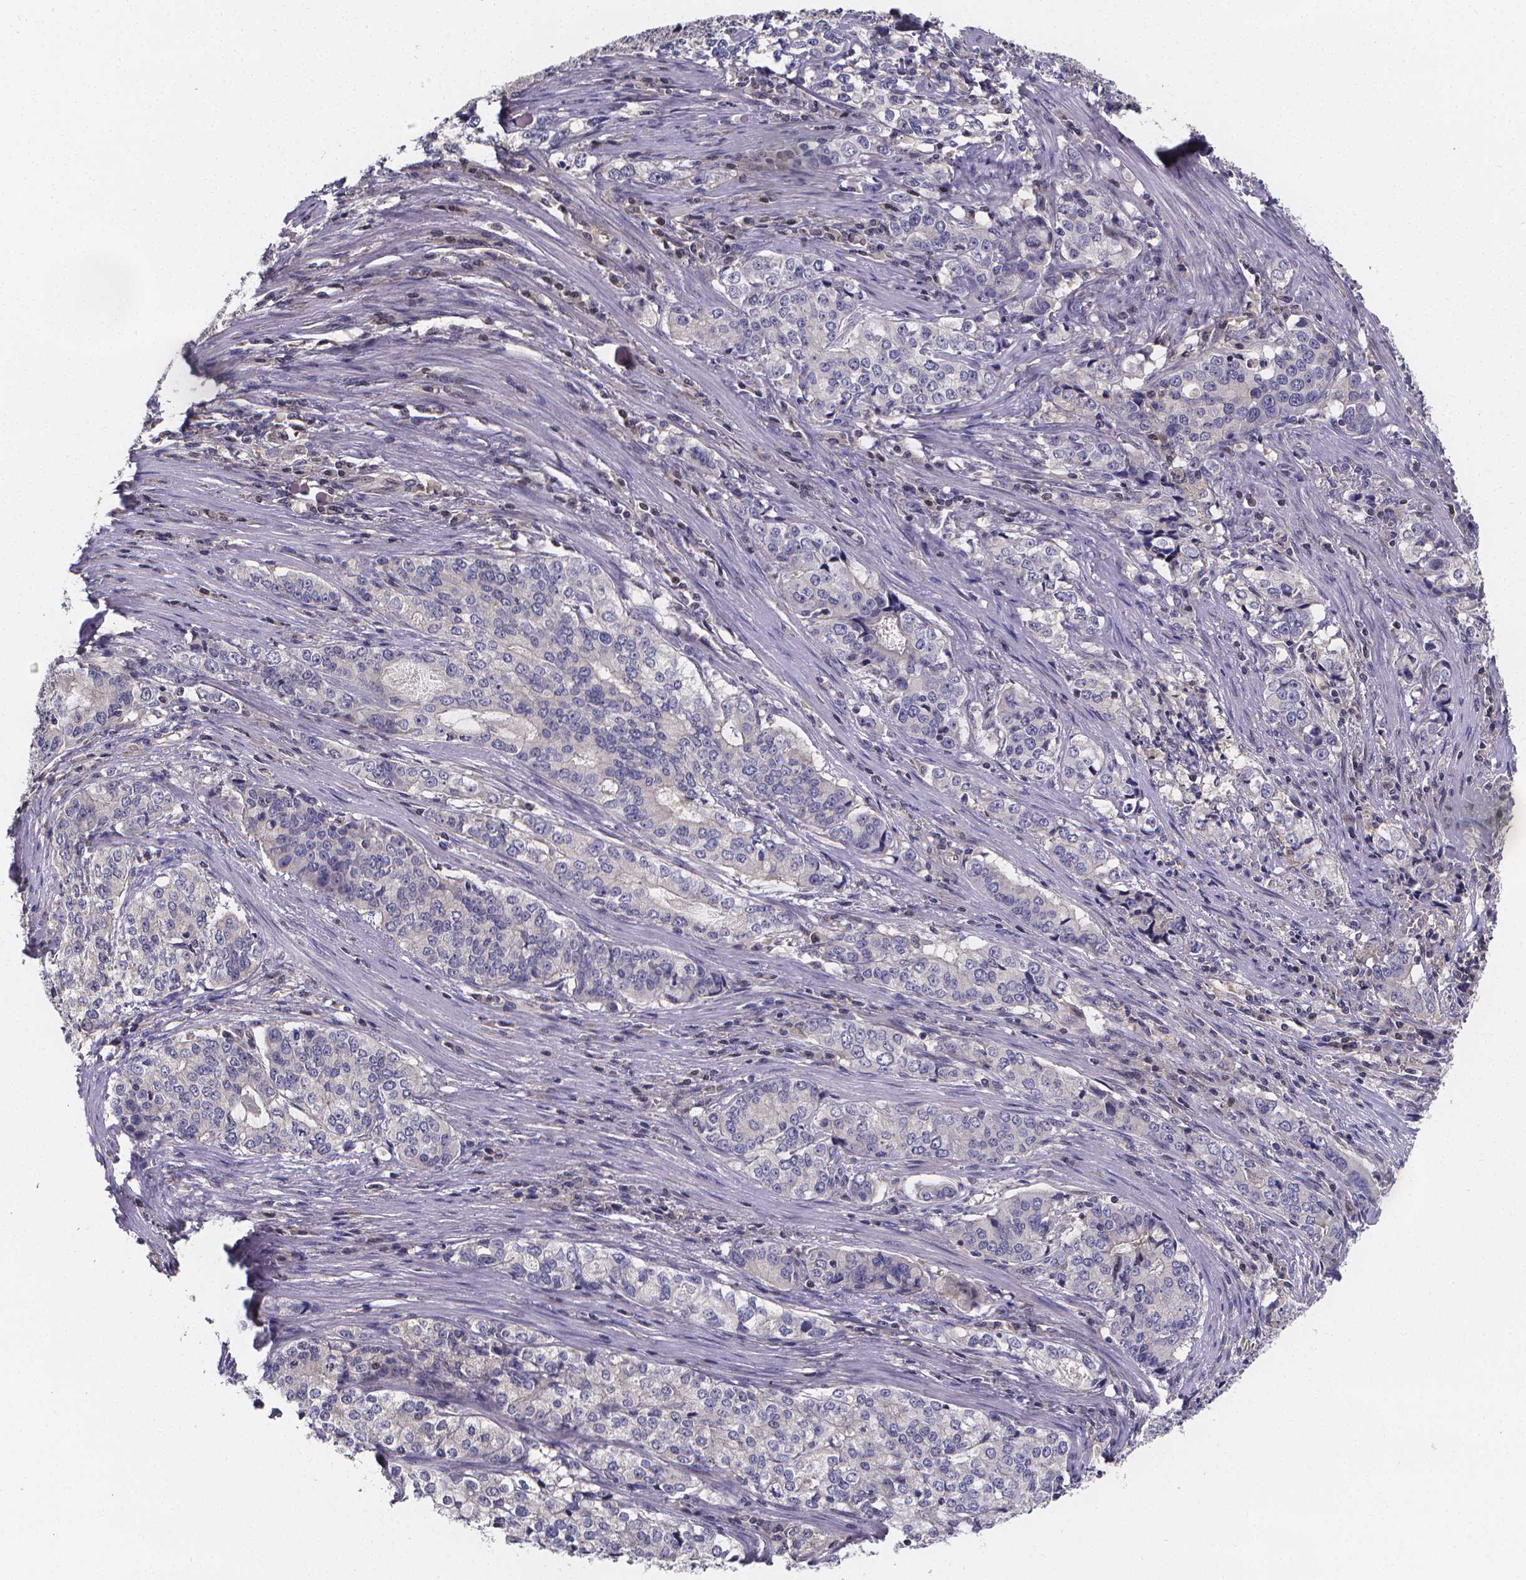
{"staining": {"intensity": "negative", "quantity": "none", "location": "none"}, "tissue": "stomach cancer", "cell_type": "Tumor cells", "image_type": "cancer", "snomed": [{"axis": "morphology", "description": "Adenocarcinoma, NOS"}, {"axis": "topography", "description": "Stomach, lower"}], "caption": "The photomicrograph displays no significant staining in tumor cells of stomach cancer (adenocarcinoma).", "gene": "PAH", "patient": {"sex": "female", "age": 72}}